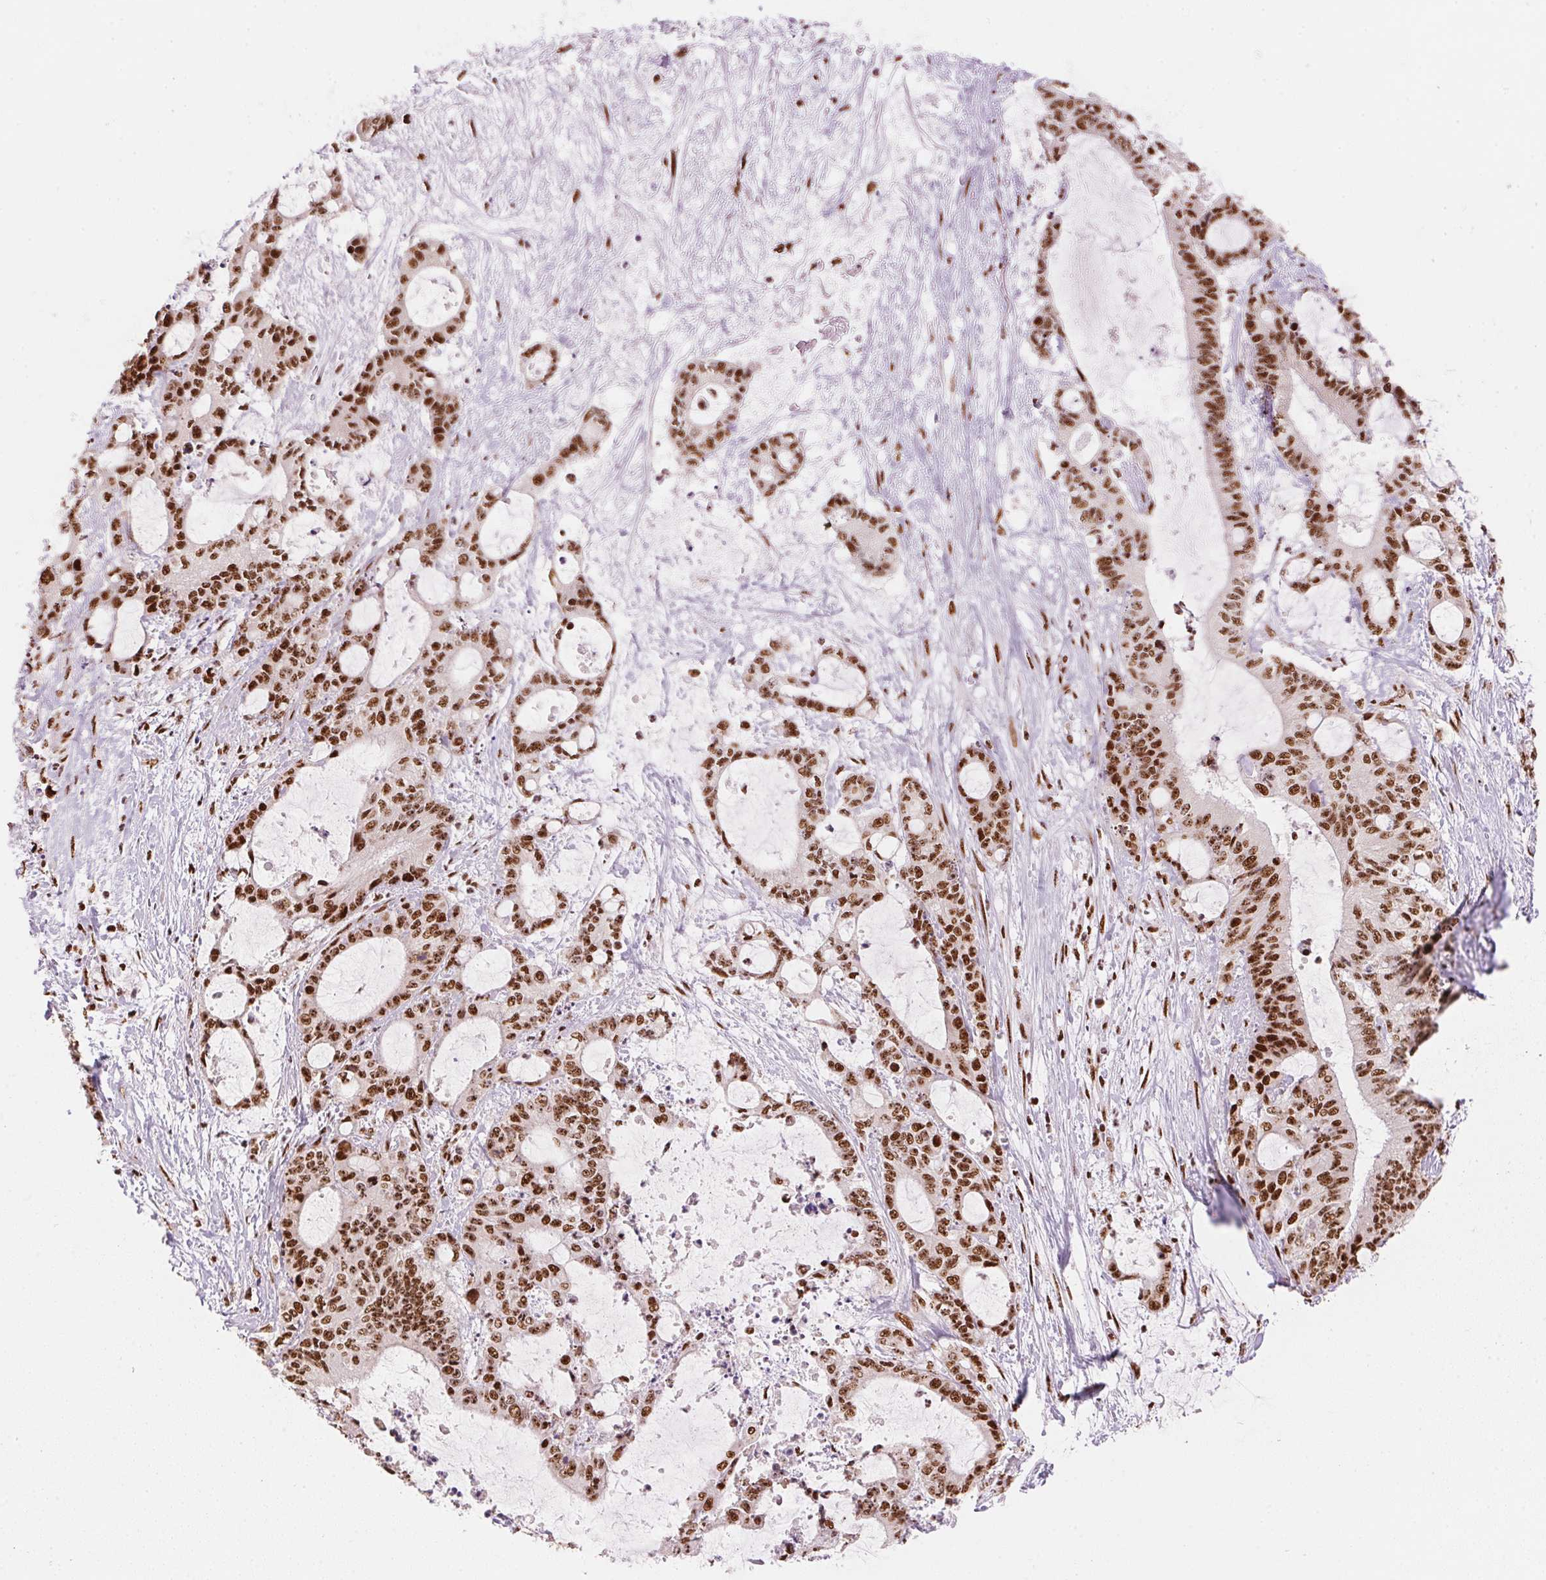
{"staining": {"intensity": "strong", "quantity": ">75%", "location": "nuclear"}, "tissue": "liver cancer", "cell_type": "Tumor cells", "image_type": "cancer", "snomed": [{"axis": "morphology", "description": "Normal tissue, NOS"}, {"axis": "morphology", "description": "Cholangiocarcinoma"}, {"axis": "topography", "description": "Liver"}, {"axis": "topography", "description": "Peripheral nerve tissue"}], "caption": "An immunohistochemistry (IHC) photomicrograph of tumor tissue is shown. Protein staining in brown shows strong nuclear positivity in cholangiocarcinoma (liver) within tumor cells.", "gene": "NXF1", "patient": {"sex": "female", "age": 73}}